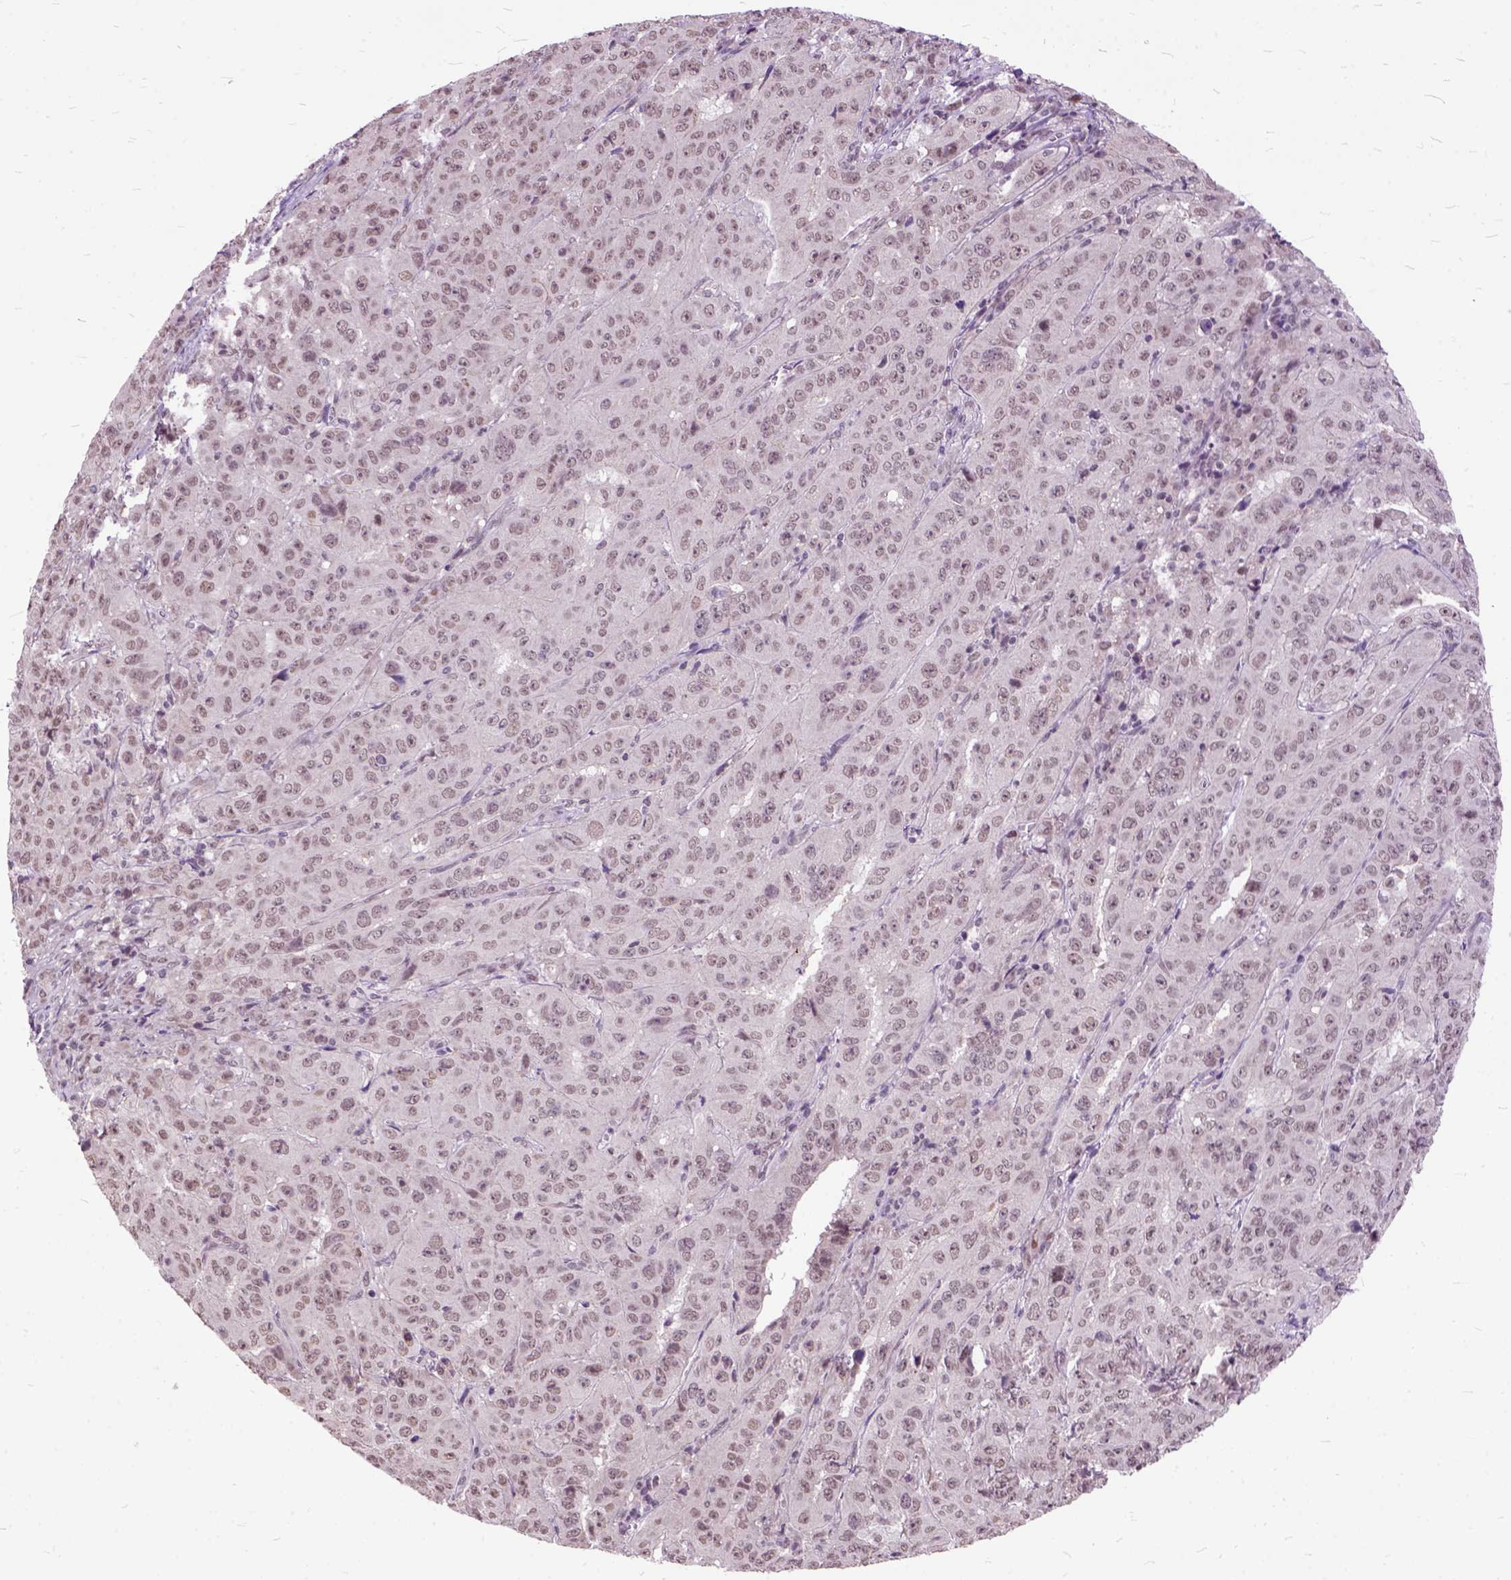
{"staining": {"intensity": "weak", "quantity": ">75%", "location": "nuclear"}, "tissue": "pancreatic cancer", "cell_type": "Tumor cells", "image_type": "cancer", "snomed": [{"axis": "morphology", "description": "Adenocarcinoma, NOS"}, {"axis": "topography", "description": "Pancreas"}], "caption": "DAB immunohistochemical staining of pancreatic adenocarcinoma exhibits weak nuclear protein staining in about >75% of tumor cells.", "gene": "ORC5", "patient": {"sex": "male", "age": 63}}